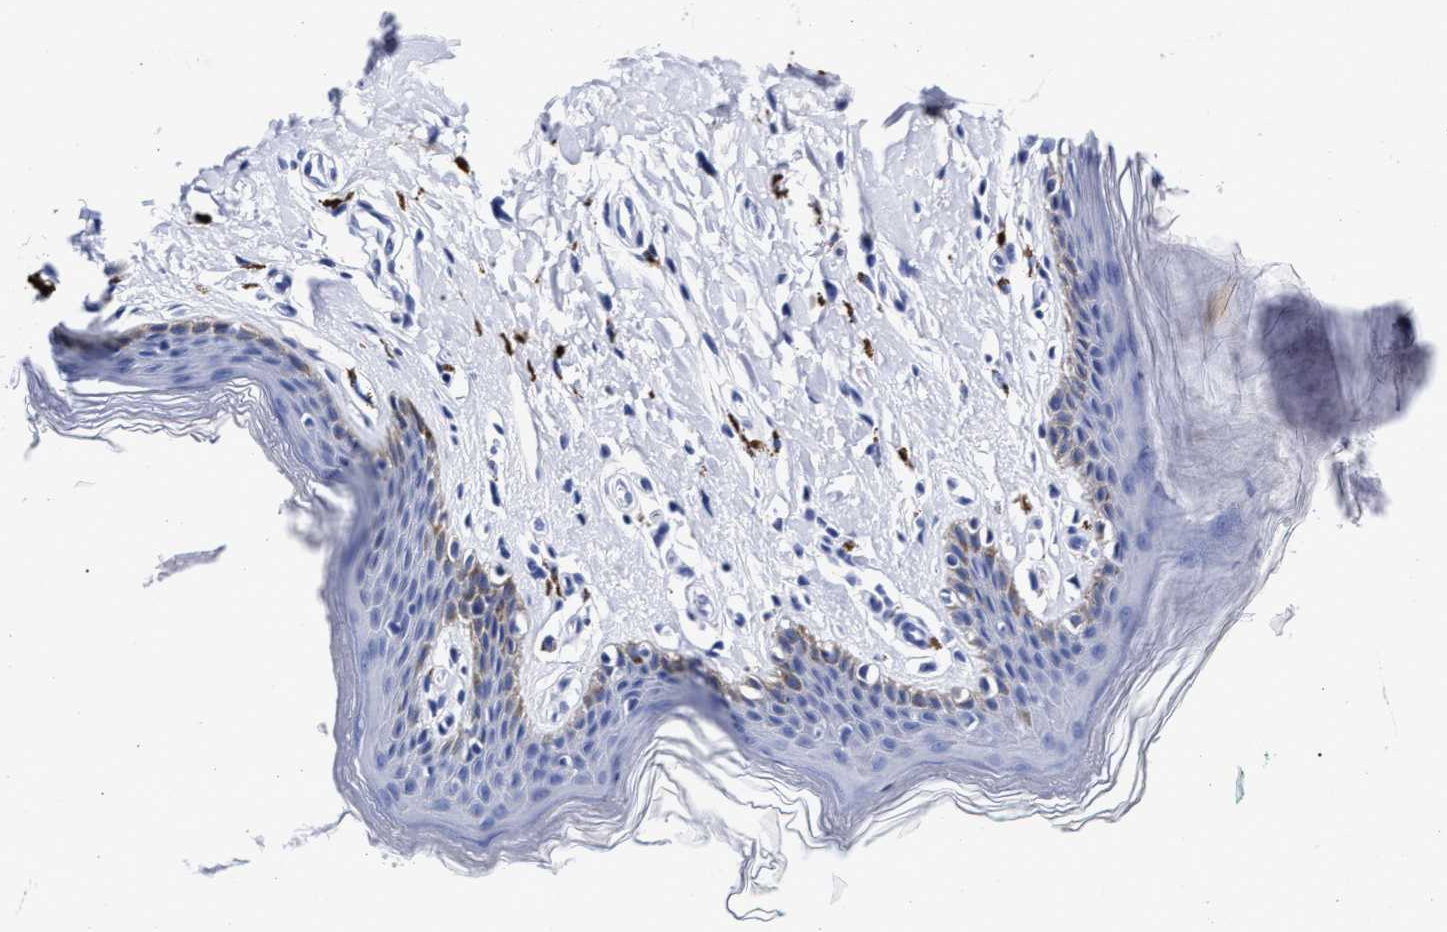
{"staining": {"intensity": "weak", "quantity": "<25%", "location": "cytoplasmic/membranous"}, "tissue": "skin", "cell_type": "Epidermal cells", "image_type": "normal", "snomed": [{"axis": "morphology", "description": "Normal tissue, NOS"}, {"axis": "topography", "description": "Vulva"}], "caption": "Skin stained for a protein using immunohistochemistry (IHC) exhibits no staining epidermal cells.", "gene": "LRRC8E", "patient": {"sex": "female", "age": 66}}